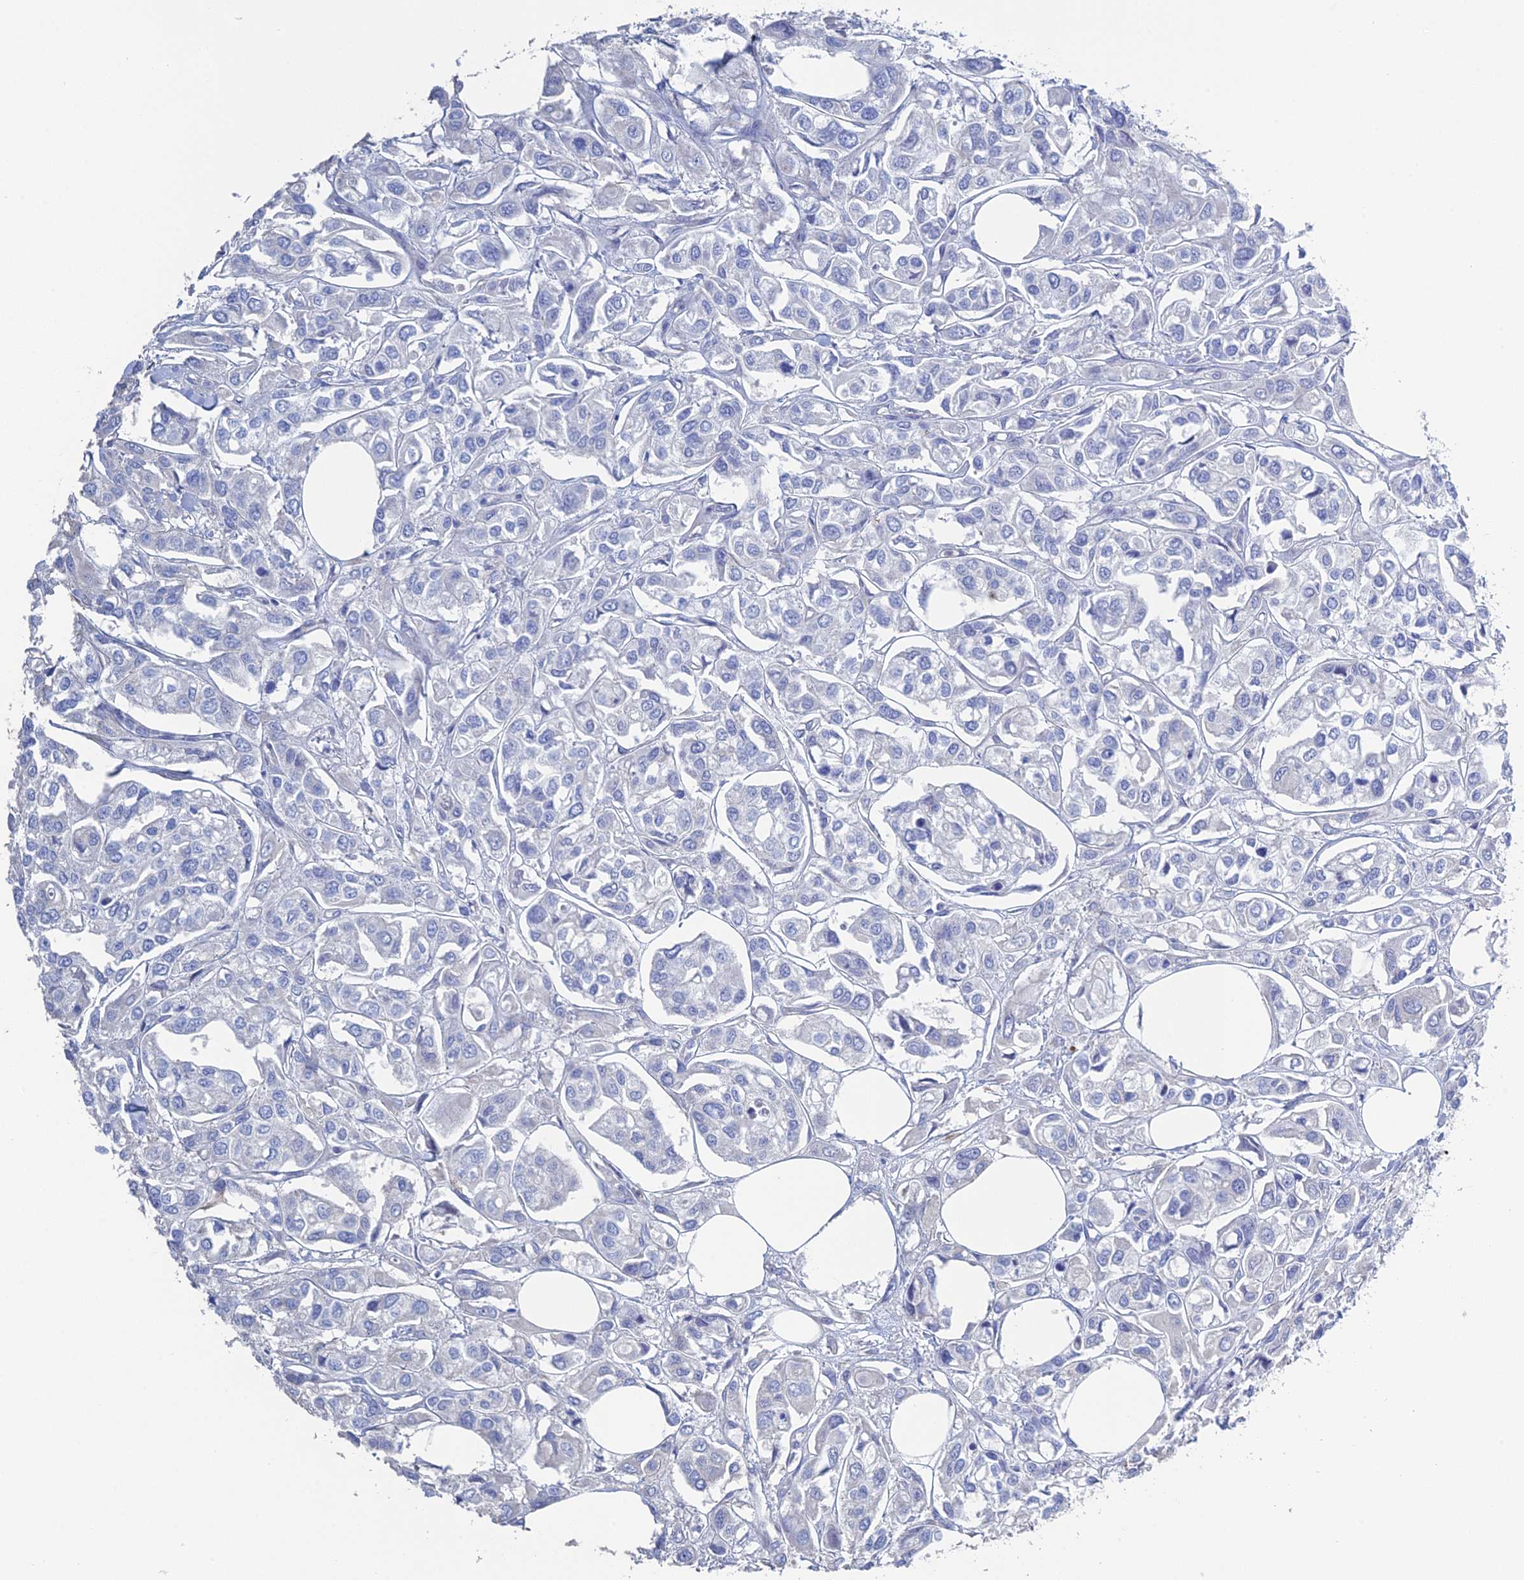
{"staining": {"intensity": "negative", "quantity": "none", "location": "none"}, "tissue": "urothelial cancer", "cell_type": "Tumor cells", "image_type": "cancer", "snomed": [{"axis": "morphology", "description": "Urothelial carcinoma, High grade"}, {"axis": "topography", "description": "Urinary bladder"}], "caption": "This is an immunohistochemistry photomicrograph of high-grade urothelial carcinoma. There is no staining in tumor cells.", "gene": "PCDHA8", "patient": {"sex": "male", "age": 67}}